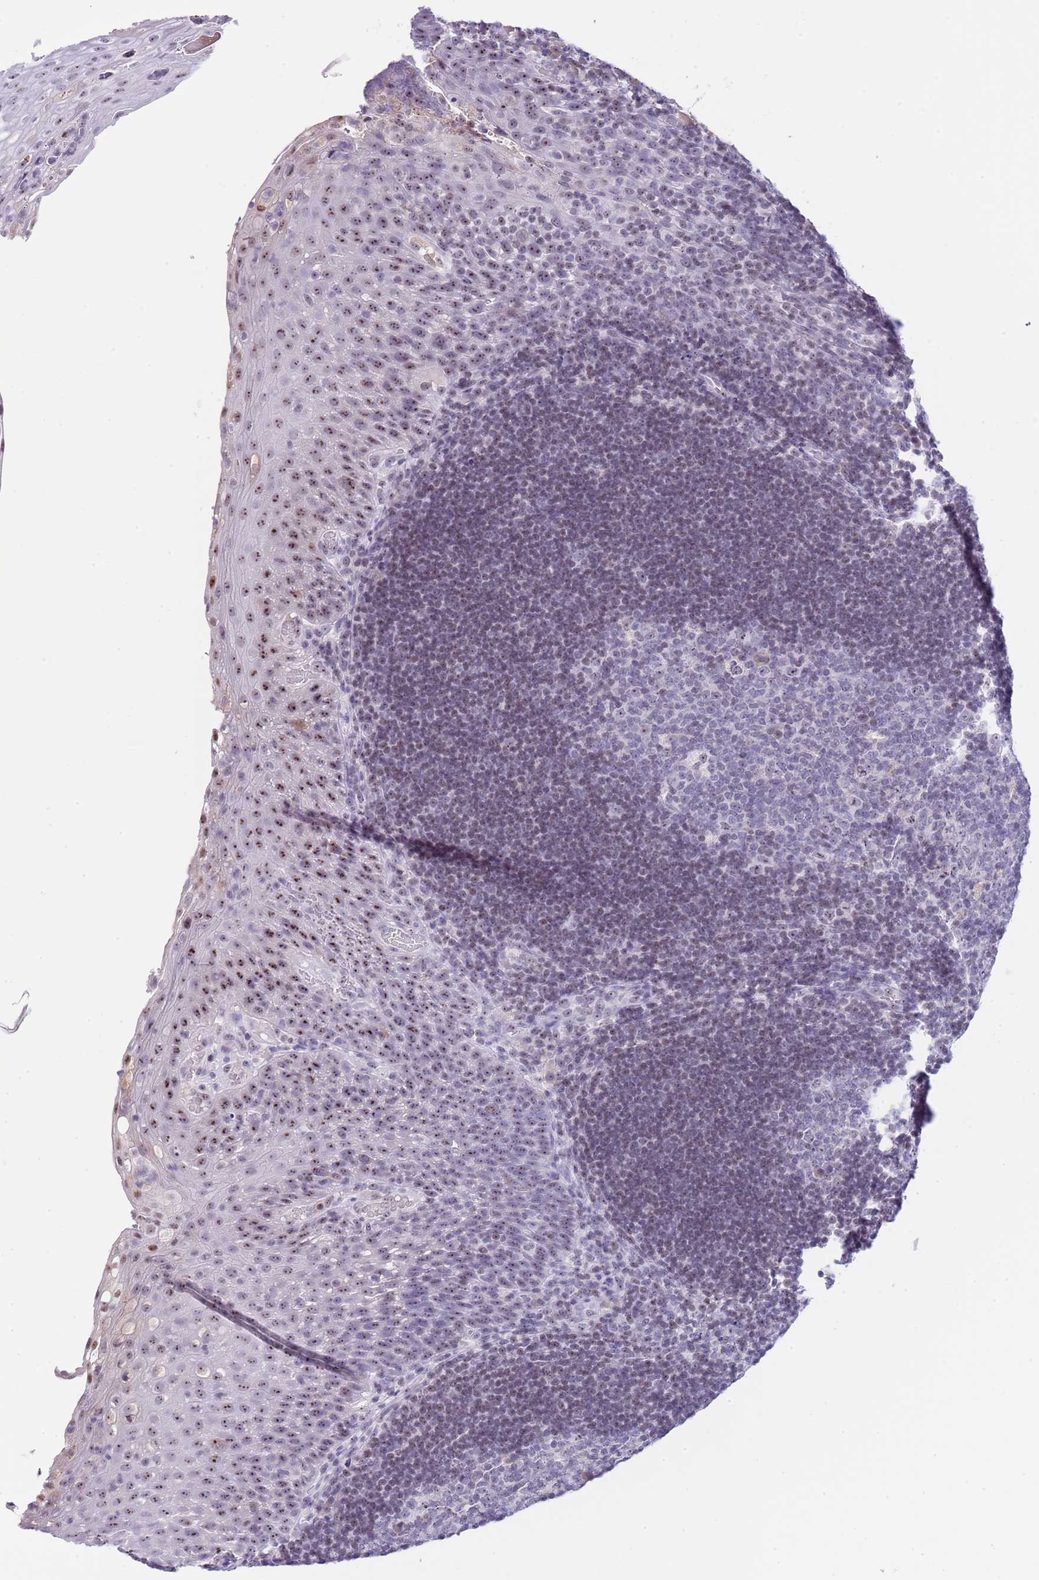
{"staining": {"intensity": "weak", "quantity": "<25%", "location": "nuclear"}, "tissue": "tonsil", "cell_type": "Germinal center cells", "image_type": "normal", "snomed": [{"axis": "morphology", "description": "Normal tissue, NOS"}, {"axis": "topography", "description": "Tonsil"}], "caption": "Immunohistochemical staining of benign human tonsil shows no significant positivity in germinal center cells.", "gene": "NOP56", "patient": {"sex": "male", "age": 17}}